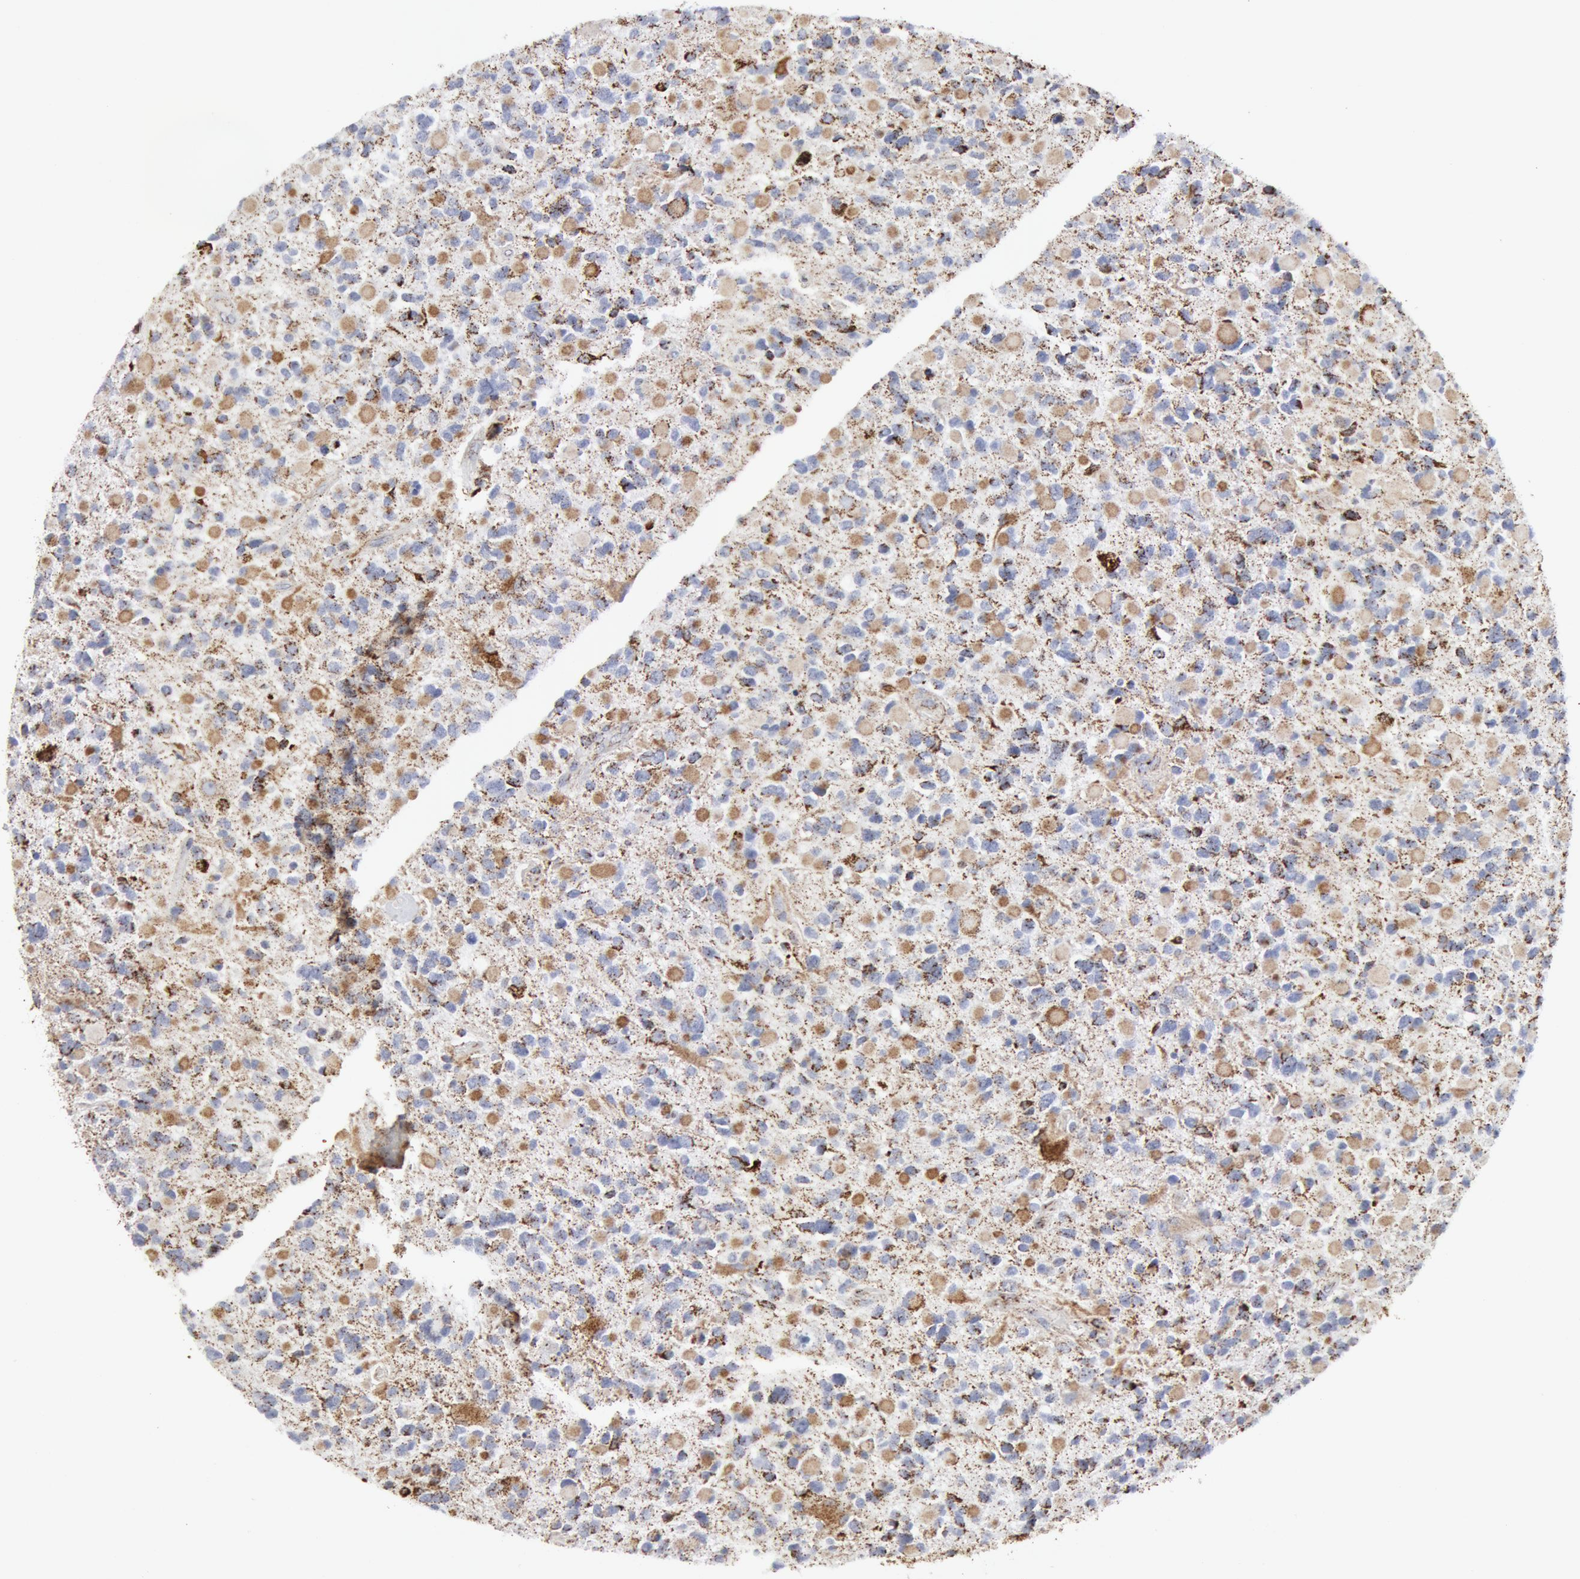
{"staining": {"intensity": "moderate", "quantity": "25%-75%", "location": "cytoplasmic/membranous"}, "tissue": "glioma", "cell_type": "Tumor cells", "image_type": "cancer", "snomed": [{"axis": "morphology", "description": "Glioma, malignant, High grade"}, {"axis": "topography", "description": "Brain"}], "caption": "Glioma stained with a brown dye shows moderate cytoplasmic/membranous positive staining in about 25%-75% of tumor cells.", "gene": "ATP5F1B", "patient": {"sex": "female", "age": 37}}